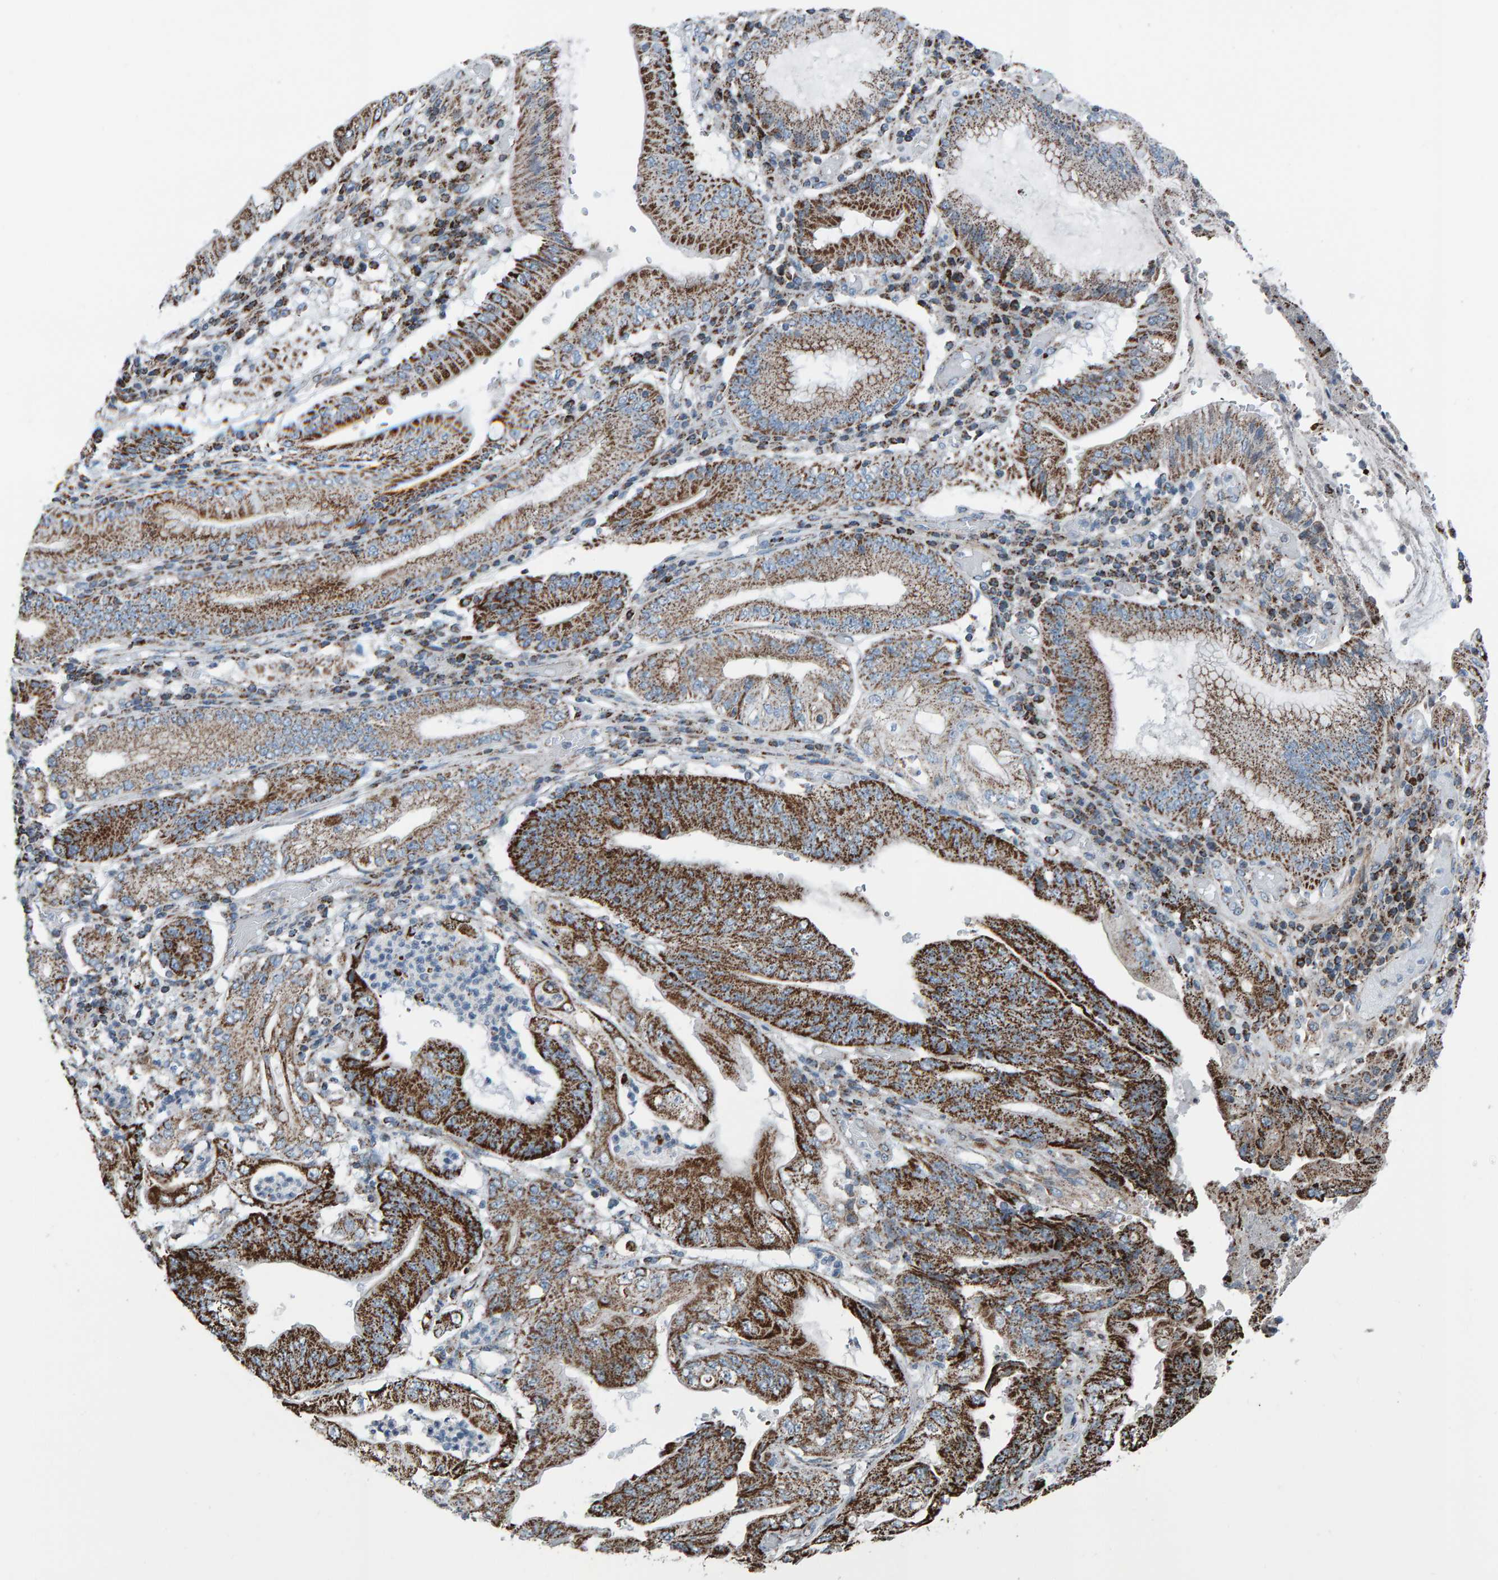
{"staining": {"intensity": "strong", "quantity": "25%-75%", "location": "cytoplasmic/membranous"}, "tissue": "stomach cancer", "cell_type": "Tumor cells", "image_type": "cancer", "snomed": [{"axis": "morphology", "description": "Adenocarcinoma, NOS"}, {"axis": "topography", "description": "Stomach"}], "caption": "Protein staining exhibits strong cytoplasmic/membranous staining in about 25%-75% of tumor cells in stomach adenocarcinoma.", "gene": "ZNF48", "patient": {"sex": "female", "age": 73}}